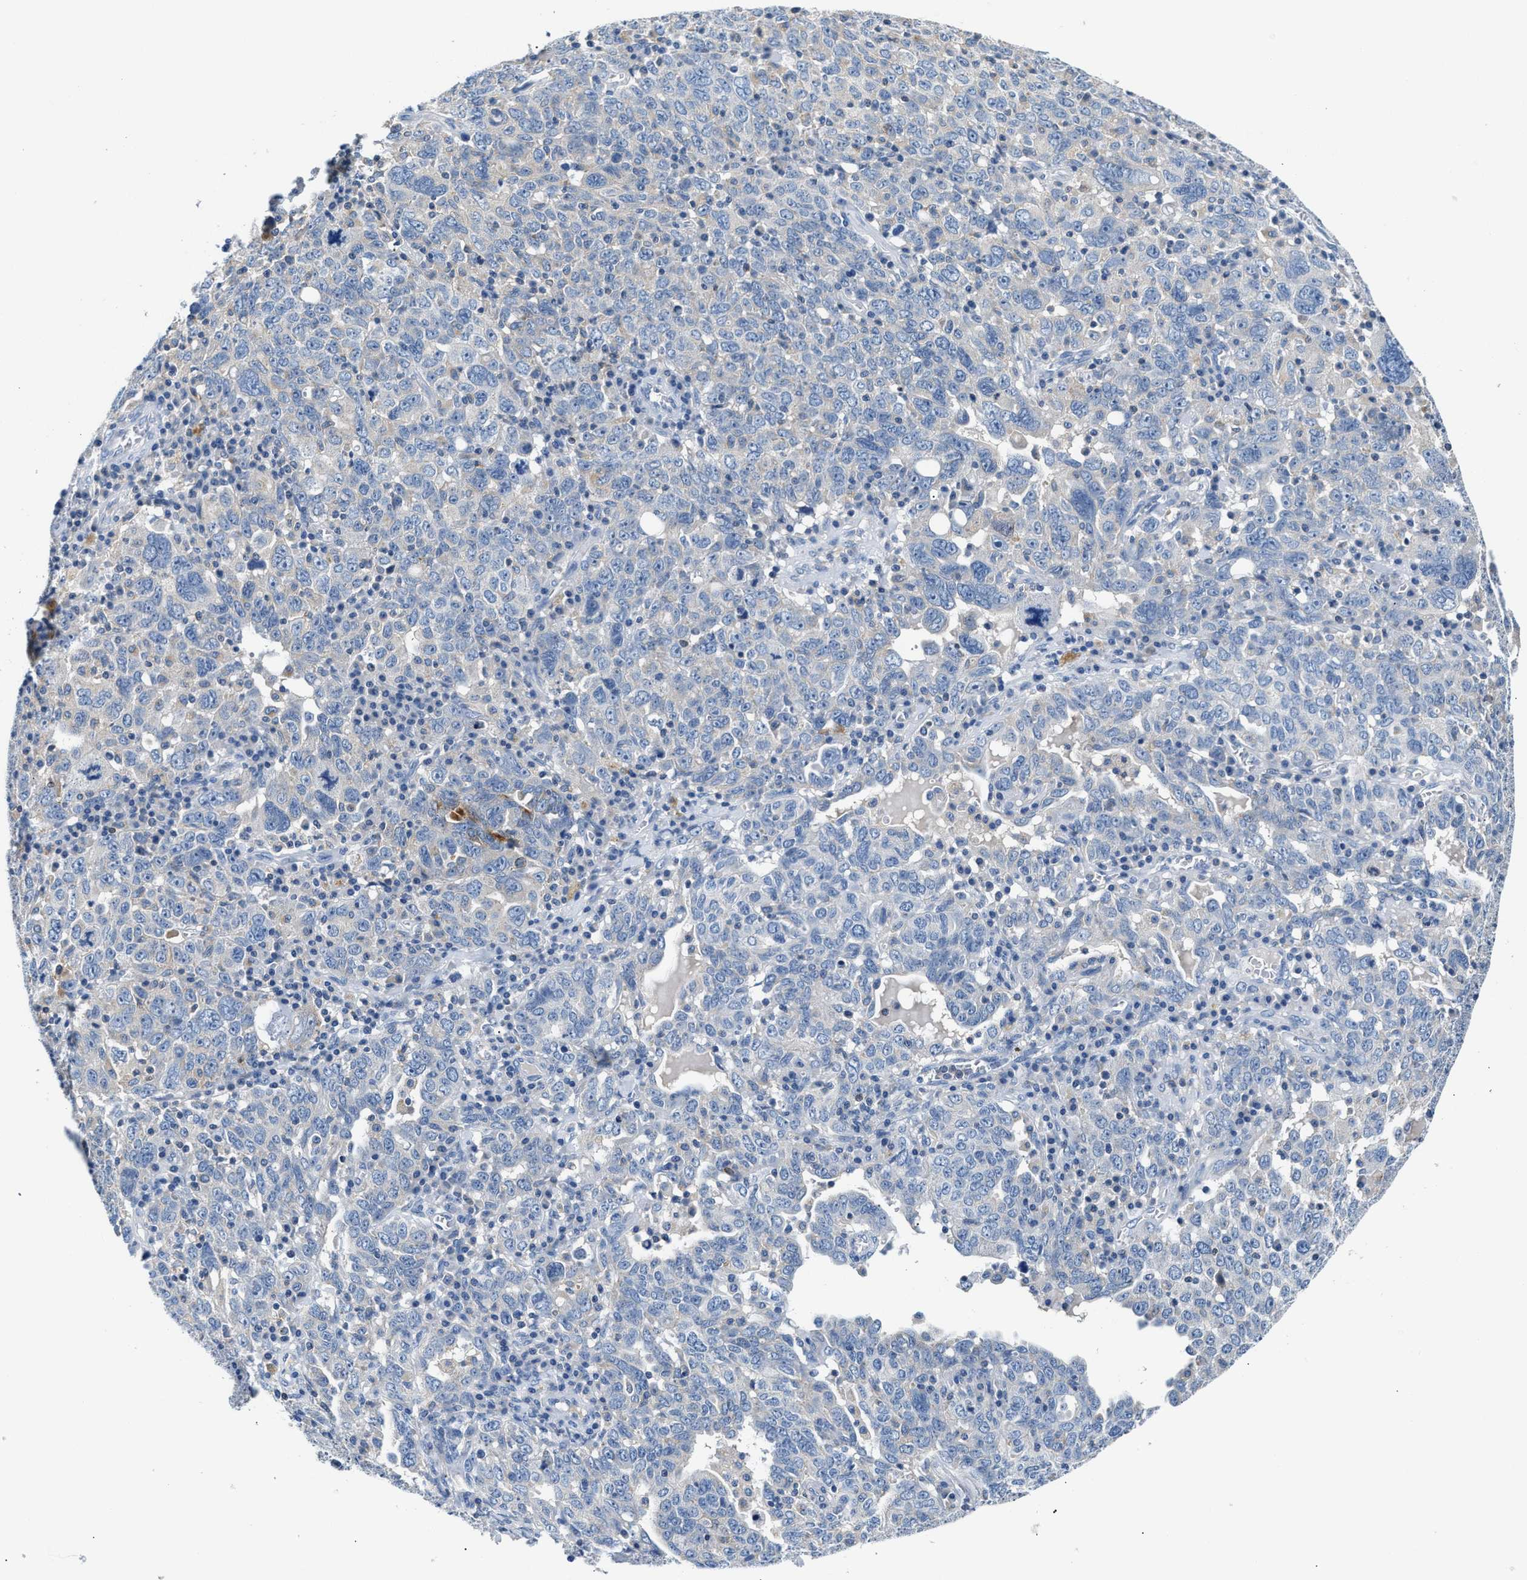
{"staining": {"intensity": "negative", "quantity": "none", "location": "none"}, "tissue": "ovarian cancer", "cell_type": "Tumor cells", "image_type": "cancer", "snomed": [{"axis": "morphology", "description": "Carcinoma, endometroid"}, {"axis": "topography", "description": "Ovary"}], "caption": "Immunohistochemical staining of human ovarian endometroid carcinoma demonstrates no significant positivity in tumor cells.", "gene": "TUT7", "patient": {"sex": "female", "age": 62}}